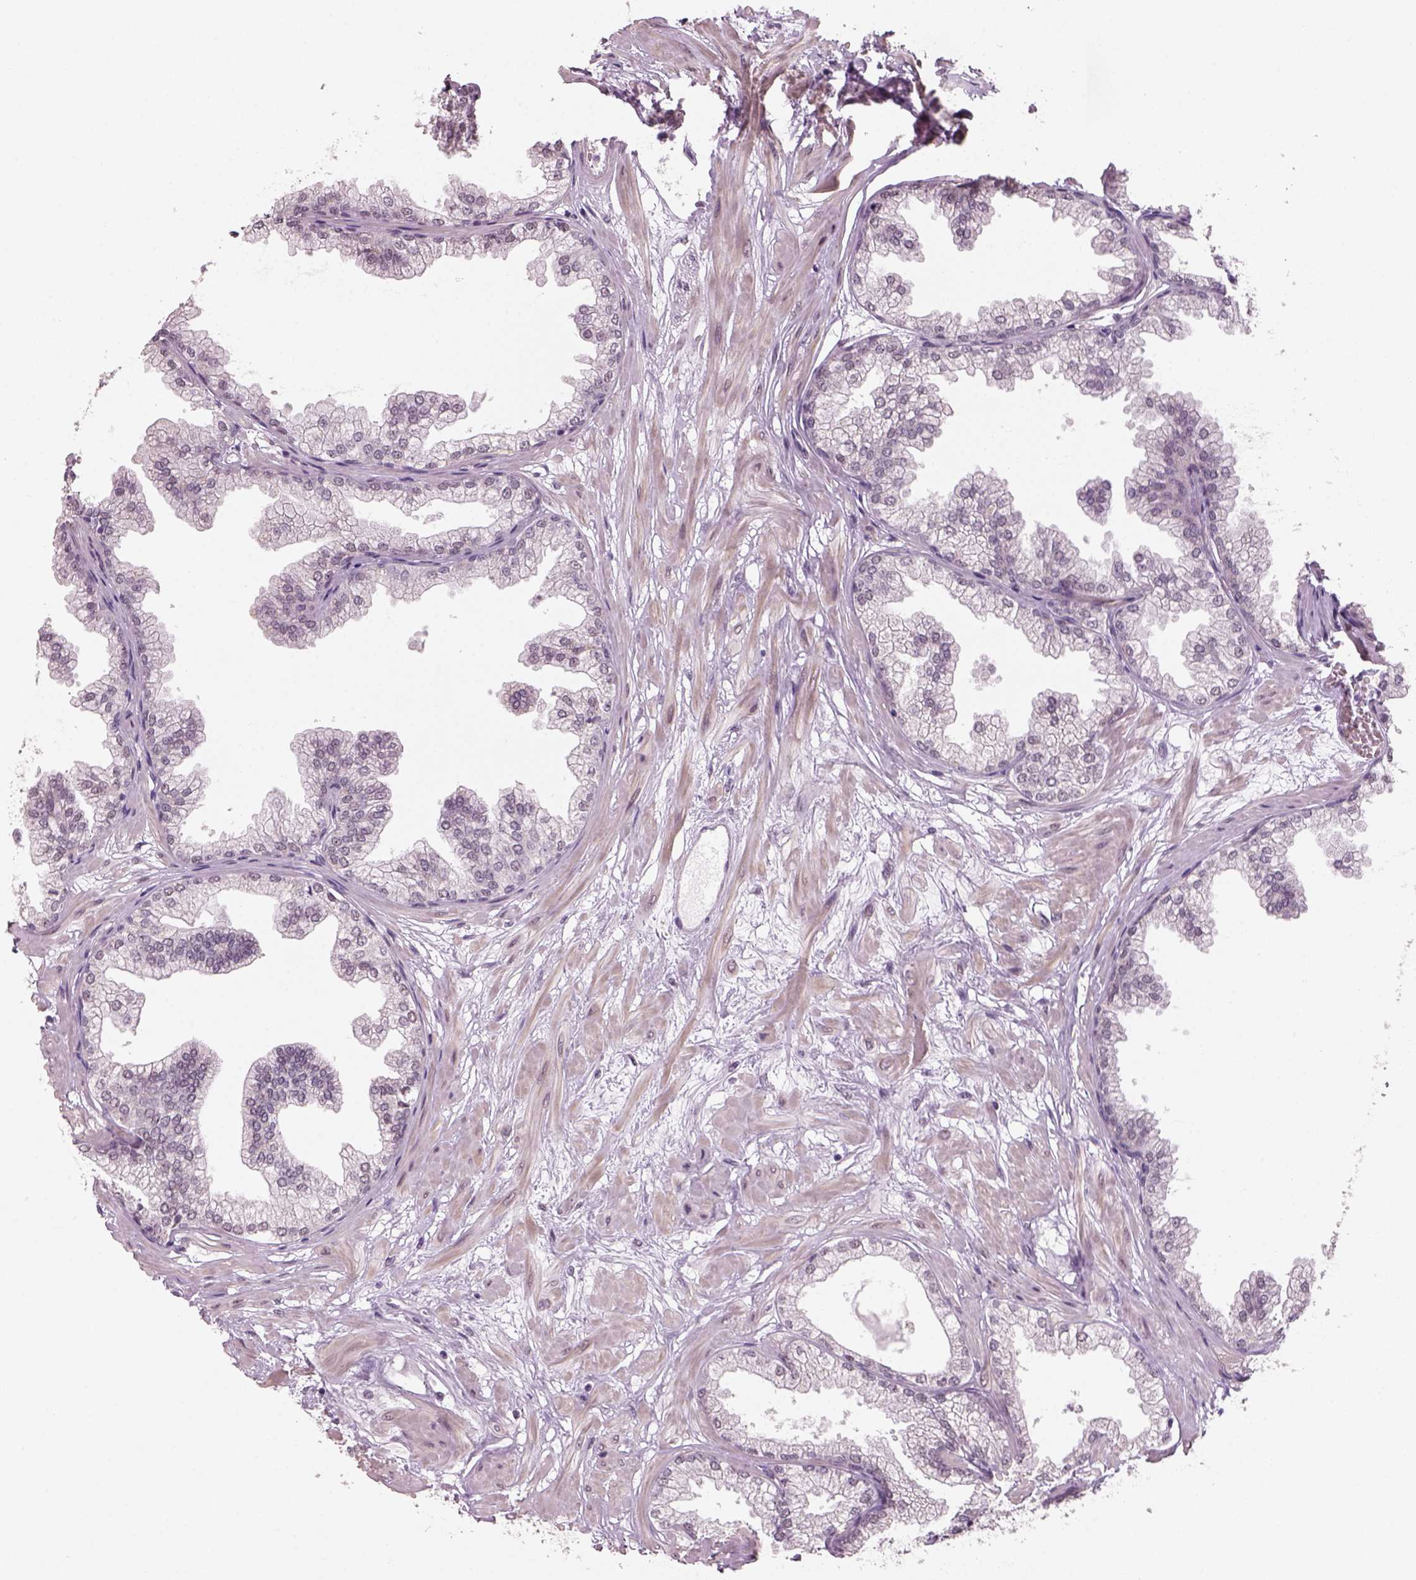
{"staining": {"intensity": "negative", "quantity": "none", "location": "none"}, "tissue": "prostate", "cell_type": "Glandular cells", "image_type": "normal", "snomed": [{"axis": "morphology", "description": "Normal tissue, NOS"}, {"axis": "topography", "description": "Prostate"}], "caption": "Immunohistochemistry (IHC) image of benign prostate: prostate stained with DAB reveals no significant protein staining in glandular cells.", "gene": "NAT8B", "patient": {"sex": "male", "age": 37}}